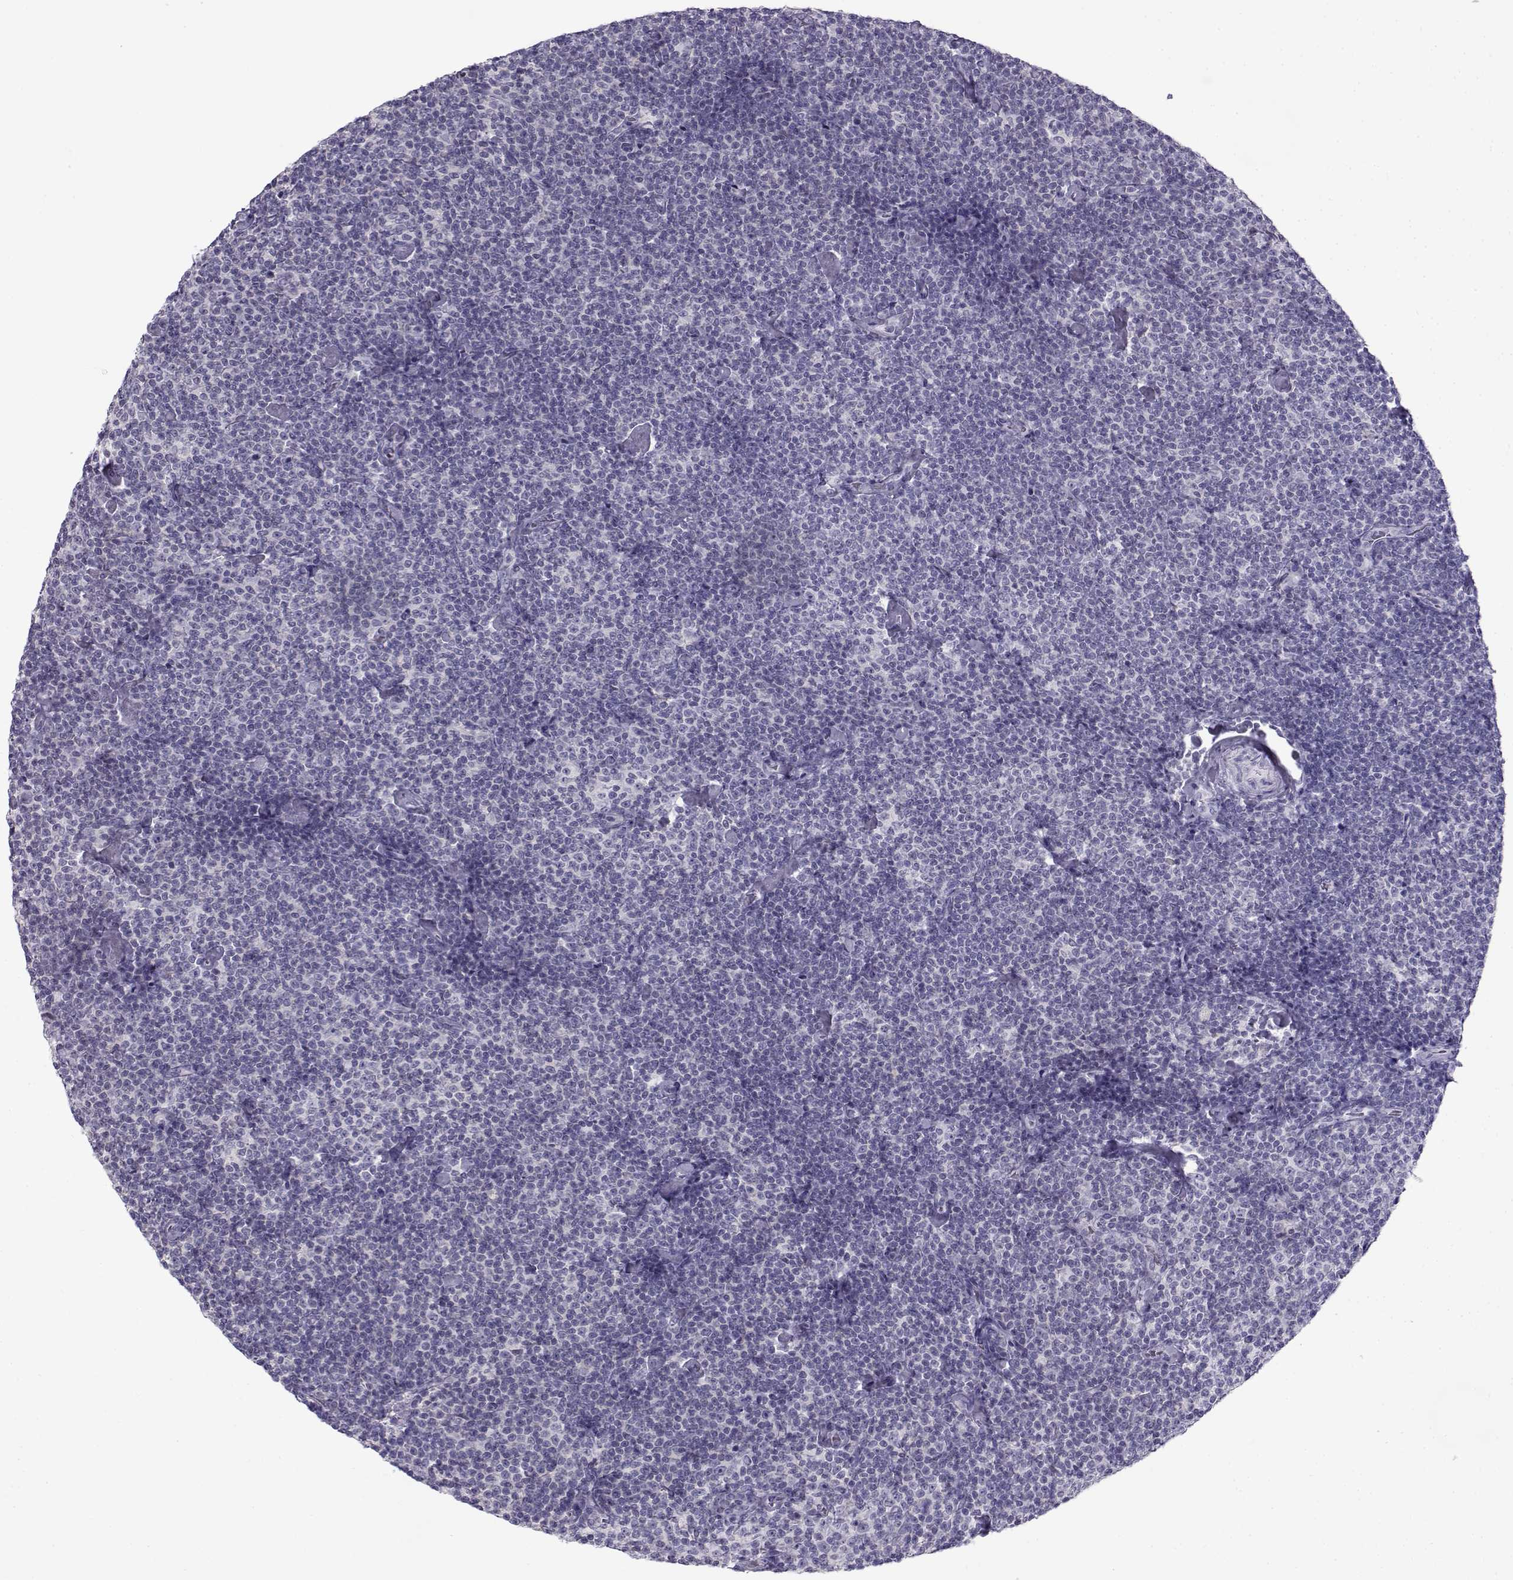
{"staining": {"intensity": "negative", "quantity": "none", "location": "none"}, "tissue": "lymphoma", "cell_type": "Tumor cells", "image_type": "cancer", "snomed": [{"axis": "morphology", "description": "Malignant lymphoma, non-Hodgkin's type, Low grade"}, {"axis": "topography", "description": "Lymph node"}], "caption": "The image demonstrates no staining of tumor cells in lymphoma.", "gene": "FAM166A", "patient": {"sex": "male", "age": 81}}